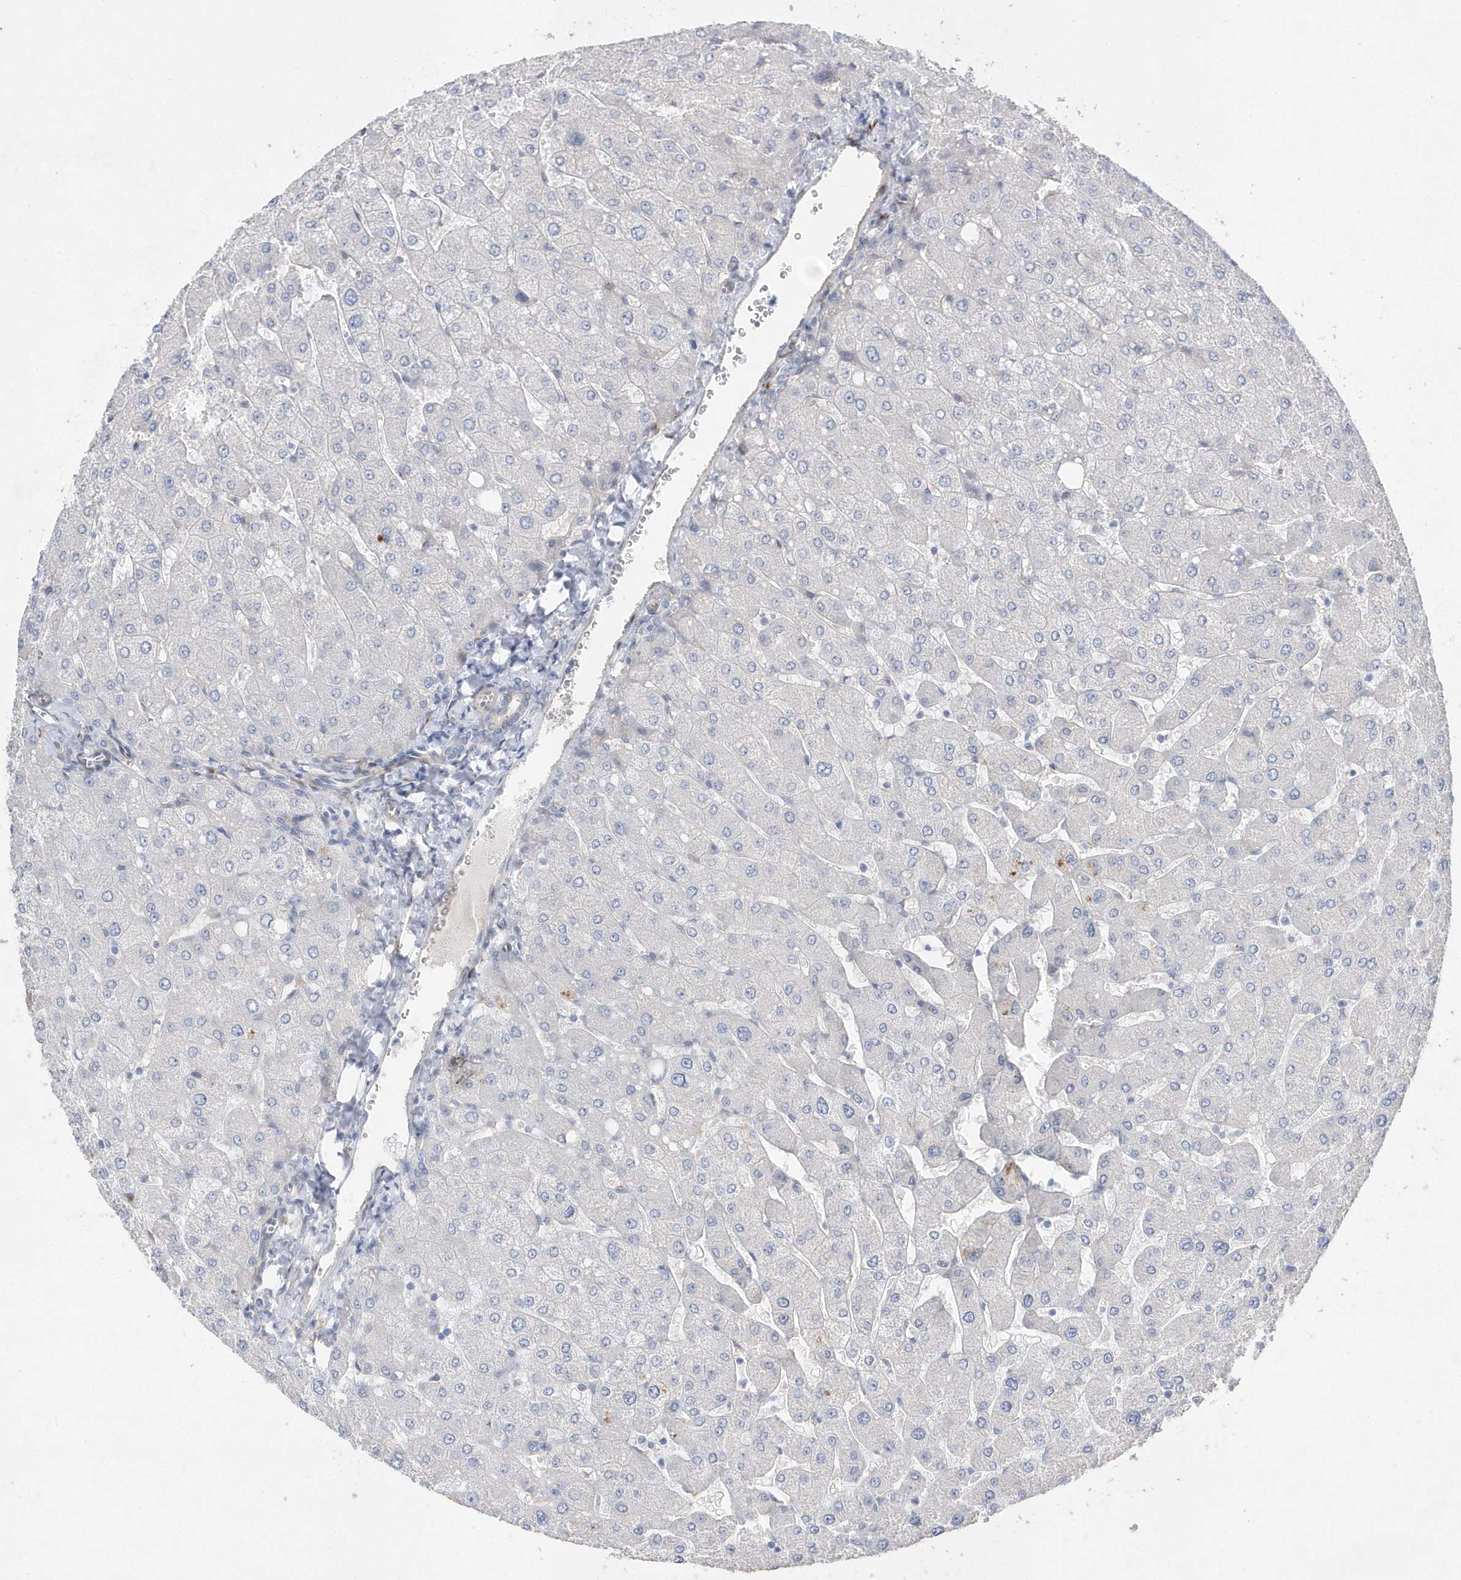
{"staining": {"intensity": "negative", "quantity": "none", "location": "none"}, "tissue": "liver", "cell_type": "Cholangiocytes", "image_type": "normal", "snomed": [{"axis": "morphology", "description": "Normal tissue, NOS"}, {"axis": "topography", "description": "Liver"}], "caption": "IHC micrograph of unremarkable human liver stained for a protein (brown), which shows no positivity in cholangiocytes.", "gene": "TMEM132B", "patient": {"sex": "male", "age": 55}}